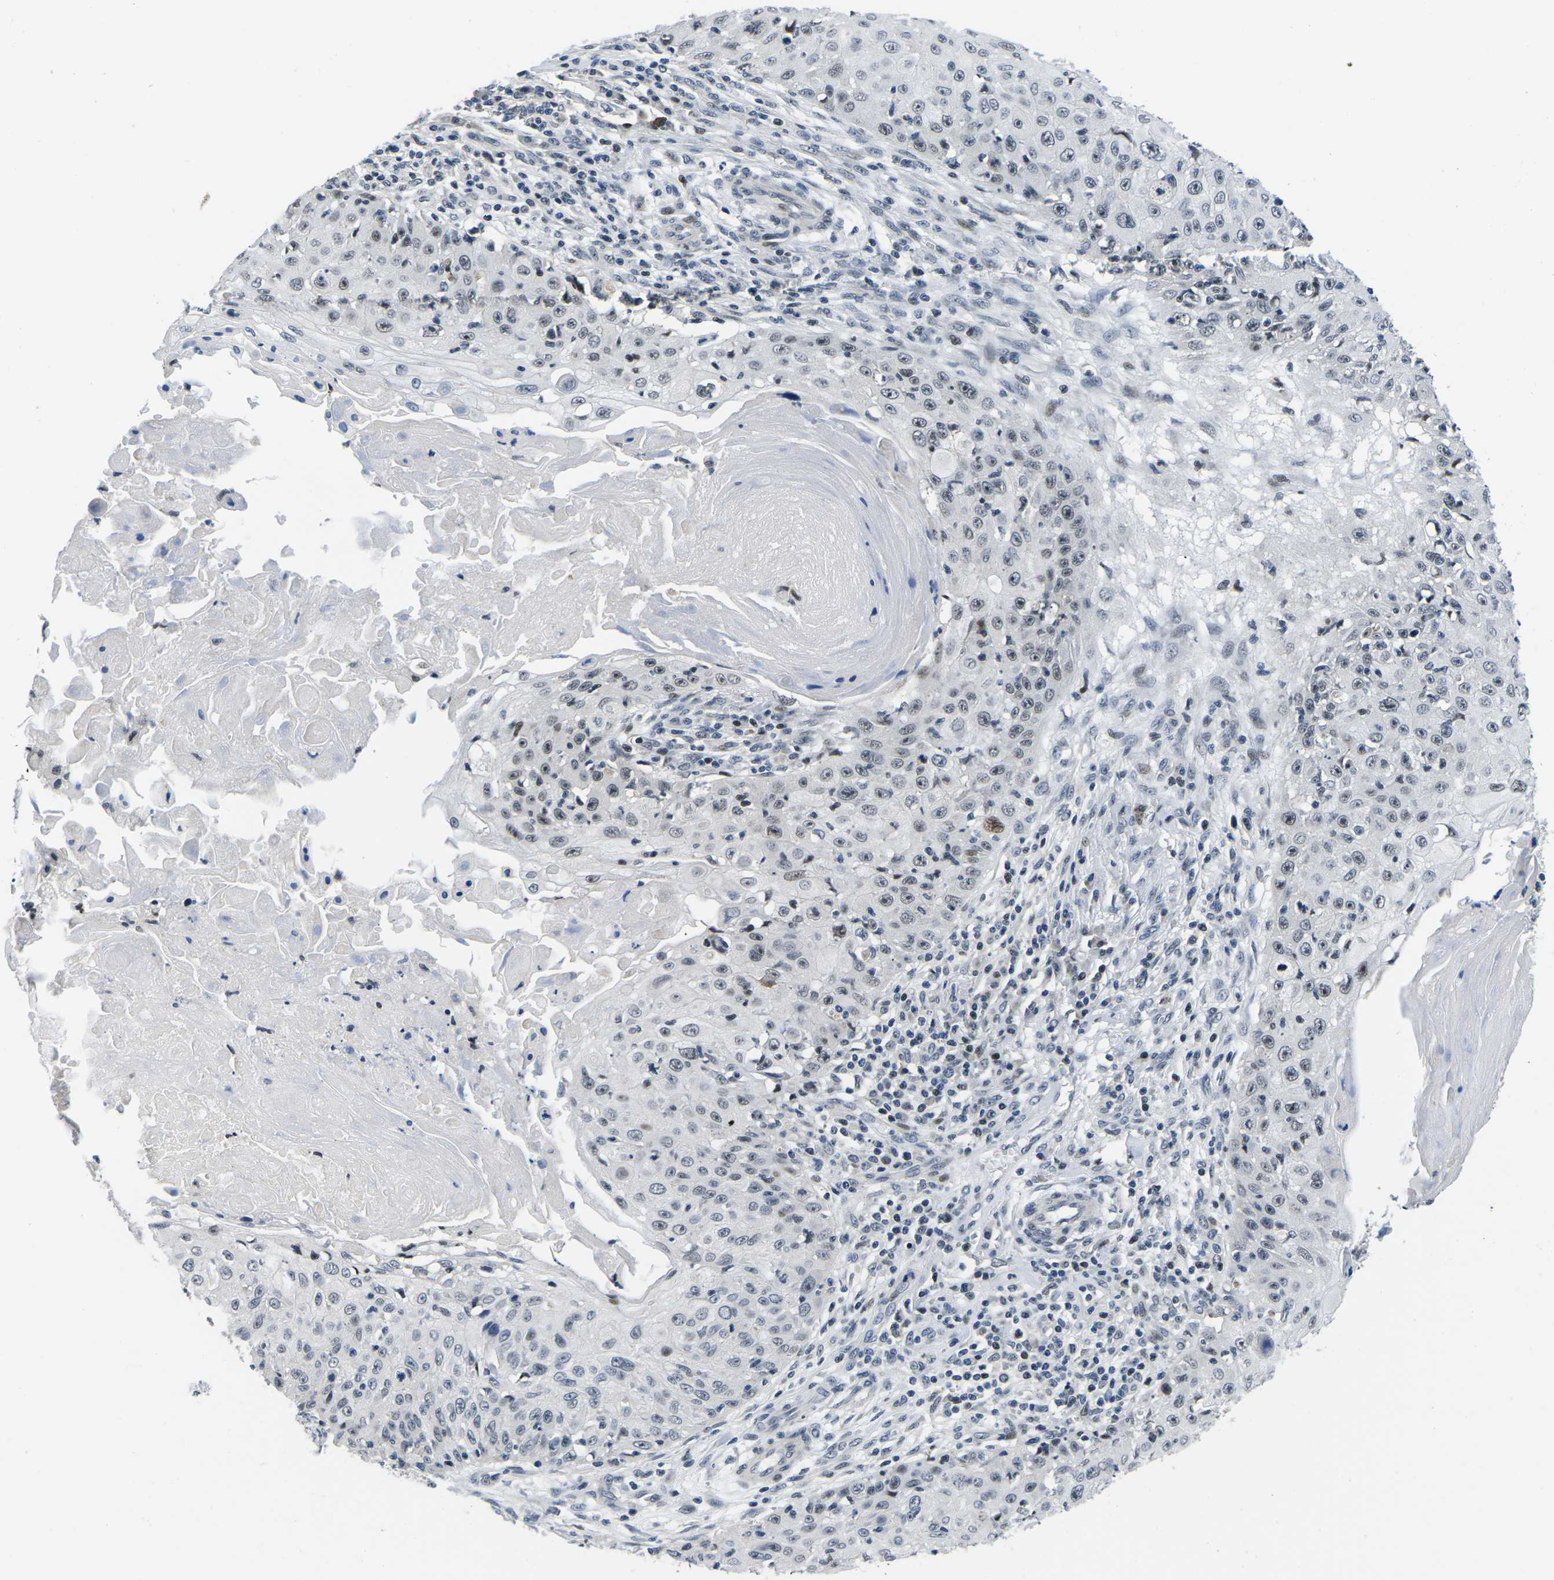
{"staining": {"intensity": "weak", "quantity": "25%-75%", "location": "nuclear"}, "tissue": "skin cancer", "cell_type": "Tumor cells", "image_type": "cancer", "snomed": [{"axis": "morphology", "description": "Squamous cell carcinoma, NOS"}, {"axis": "topography", "description": "Skin"}], "caption": "Squamous cell carcinoma (skin) tissue reveals weak nuclear expression in about 25%-75% of tumor cells", "gene": "CDC73", "patient": {"sex": "male", "age": 86}}